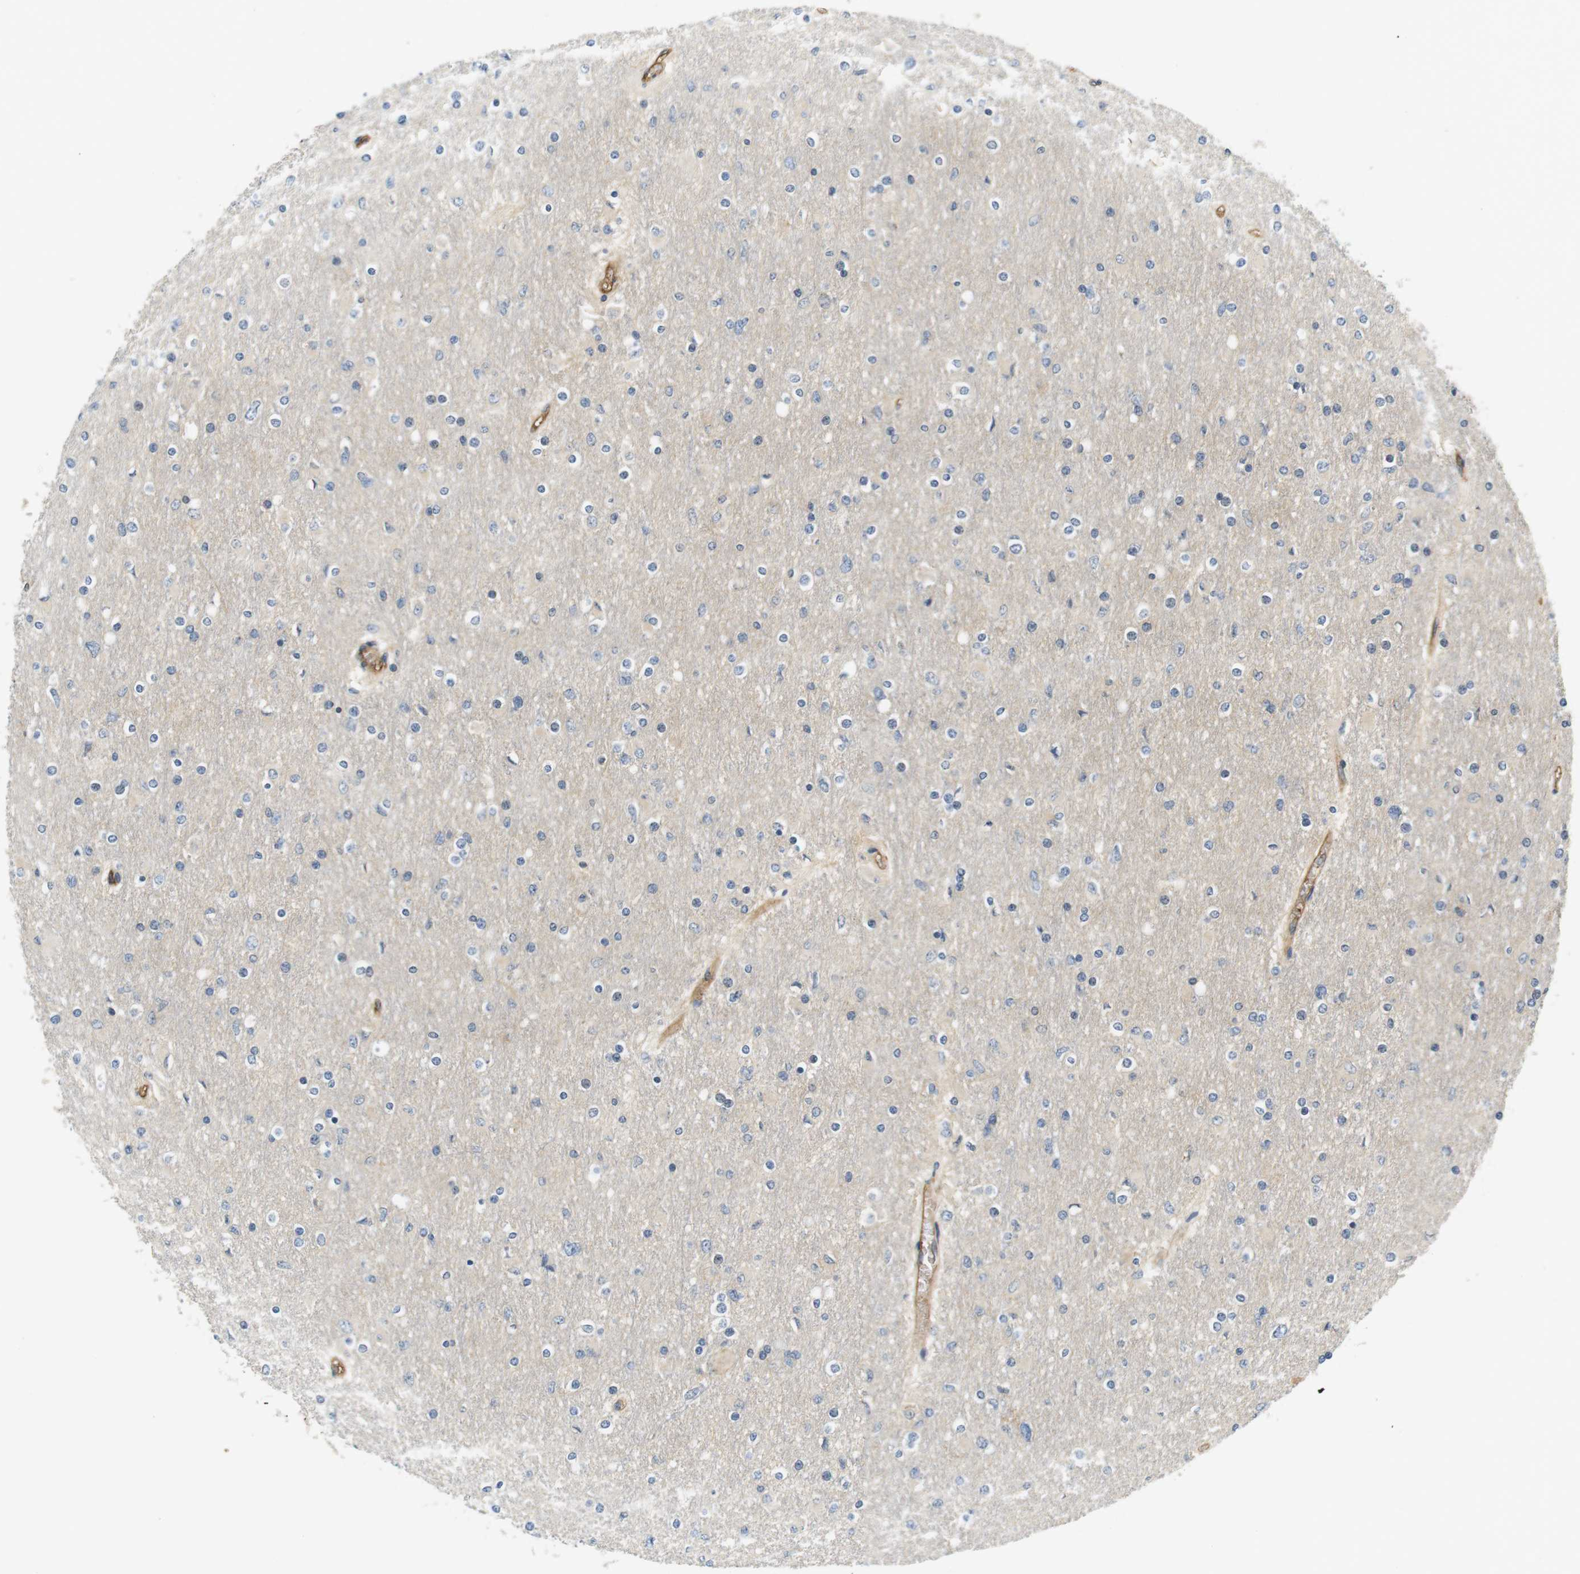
{"staining": {"intensity": "negative", "quantity": "none", "location": "none"}, "tissue": "glioma", "cell_type": "Tumor cells", "image_type": "cancer", "snomed": [{"axis": "morphology", "description": "Glioma, malignant, High grade"}, {"axis": "topography", "description": "Cerebral cortex"}], "caption": "Tumor cells show no significant positivity in malignant glioma (high-grade).", "gene": "SLC30A1", "patient": {"sex": "female", "age": 36}}